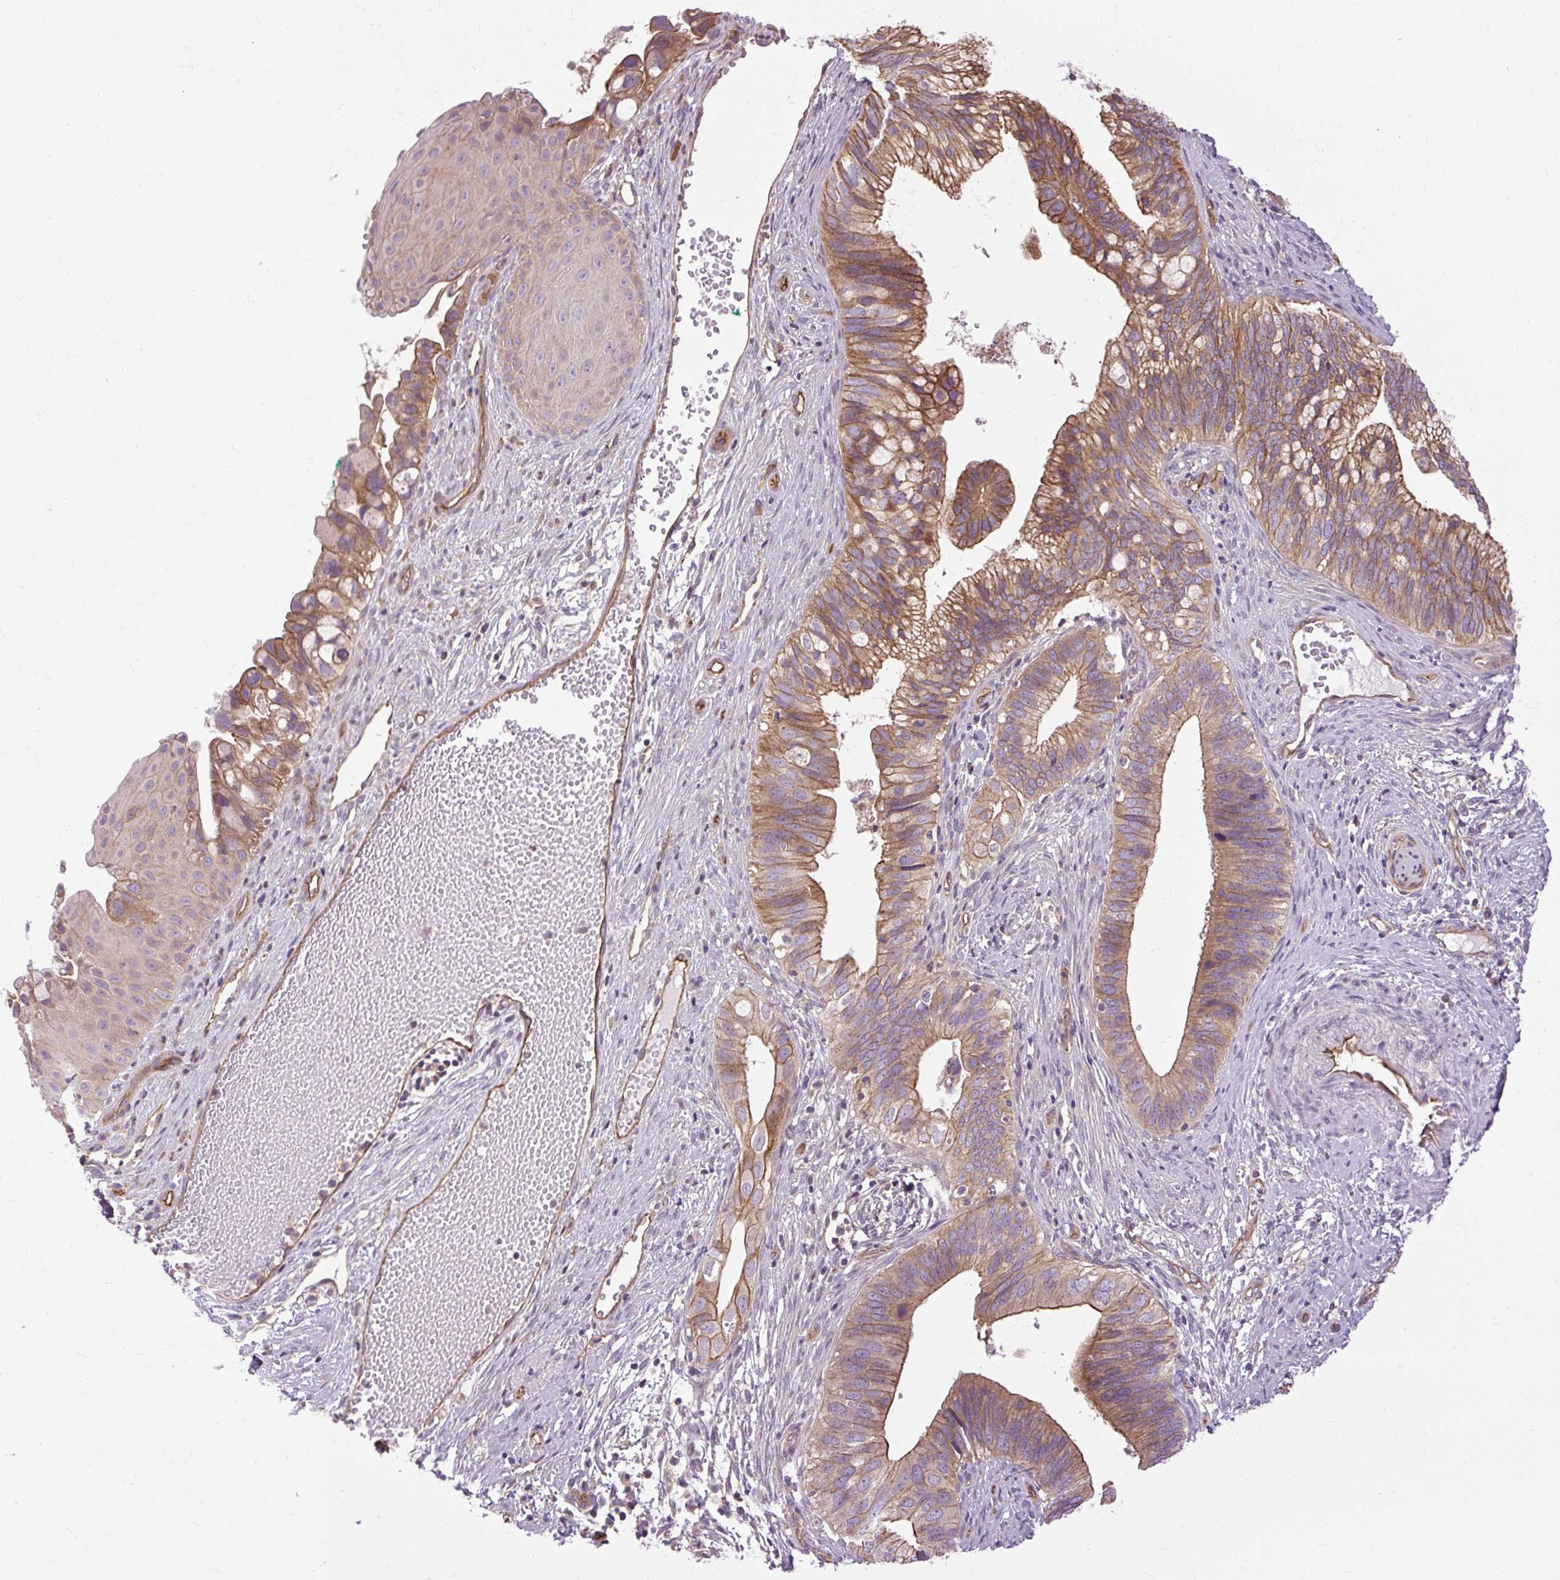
{"staining": {"intensity": "moderate", "quantity": ">75%", "location": "cytoplasmic/membranous"}, "tissue": "cervical cancer", "cell_type": "Tumor cells", "image_type": "cancer", "snomed": [{"axis": "morphology", "description": "Adenocarcinoma, NOS"}, {"axis": "topography", "description": "Cervix"}], "caption": "An IHC image of tumor tissue is shown. Protein staining in brown highlights moderate cytoplasmic/membranous positivity in cervical adenocarcinoma within tumor cells. (DAB (3,3'-diaminobenzidine) IHC, brown staining for protein, blue staining for nuclei).", "gene": "CCDC93", "patient": {"sex": "female", "age": 42}}